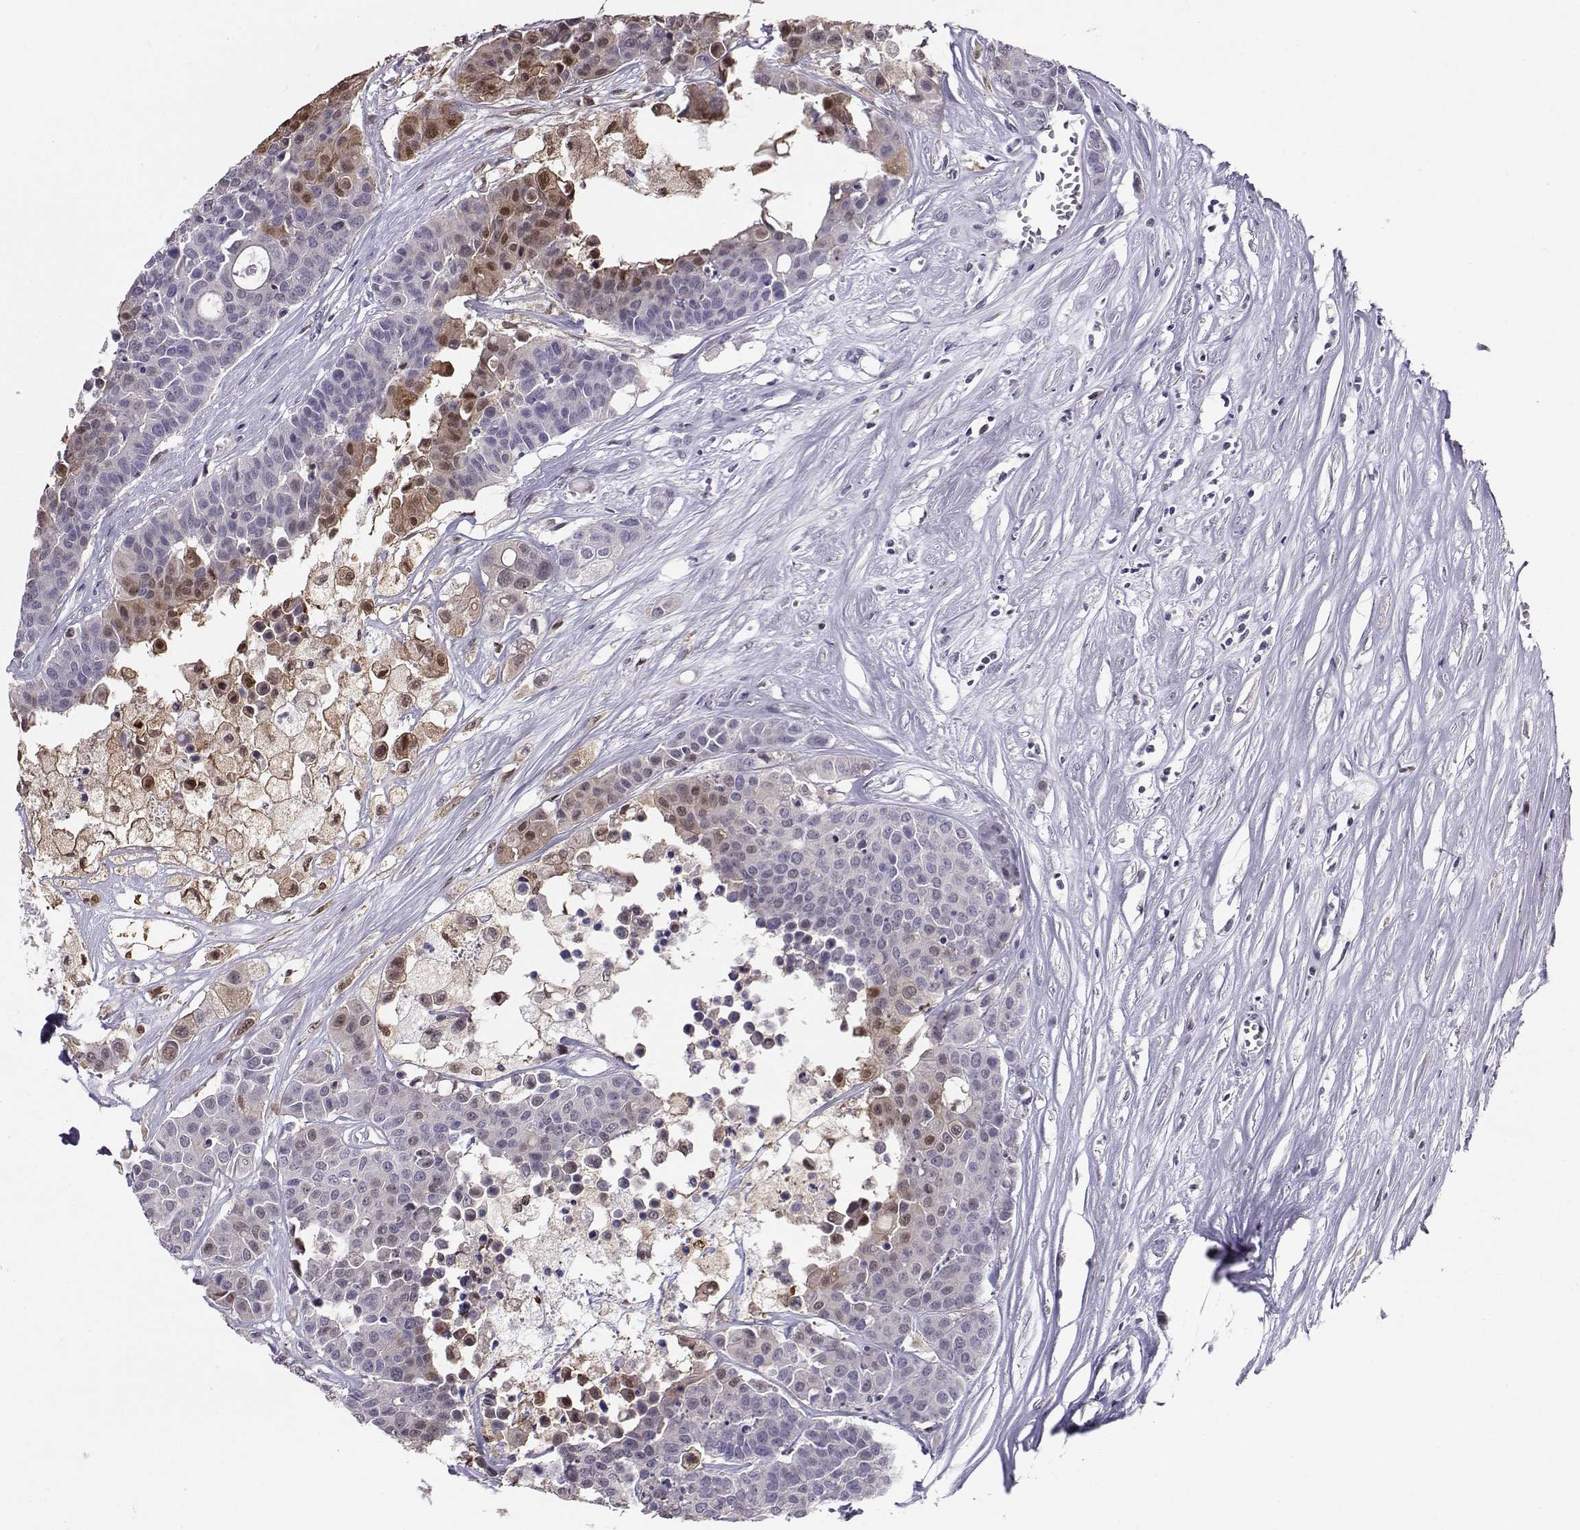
{"staining": {"intensity": "weak", "quantity": "<25%", "location": "cytoplasmic/membranous,nuclear"}, "tissue": "carcinoid", "cell_type": "Tumor cells", "image_type": "cancer", "snomed": [{"axis": "morphology", "description": "Carcinoid, malignant, NOS"}, {"axis": "topography", "description": "Colon"}], "caption": "IHC image of neoplastic tissue: carcinoid stained with DAB reveals no significant protein staining in tumor cells. Nuclei are stained in blue.", "gene": "PGK1", "patient": {"sex": "male", "age": 81}}